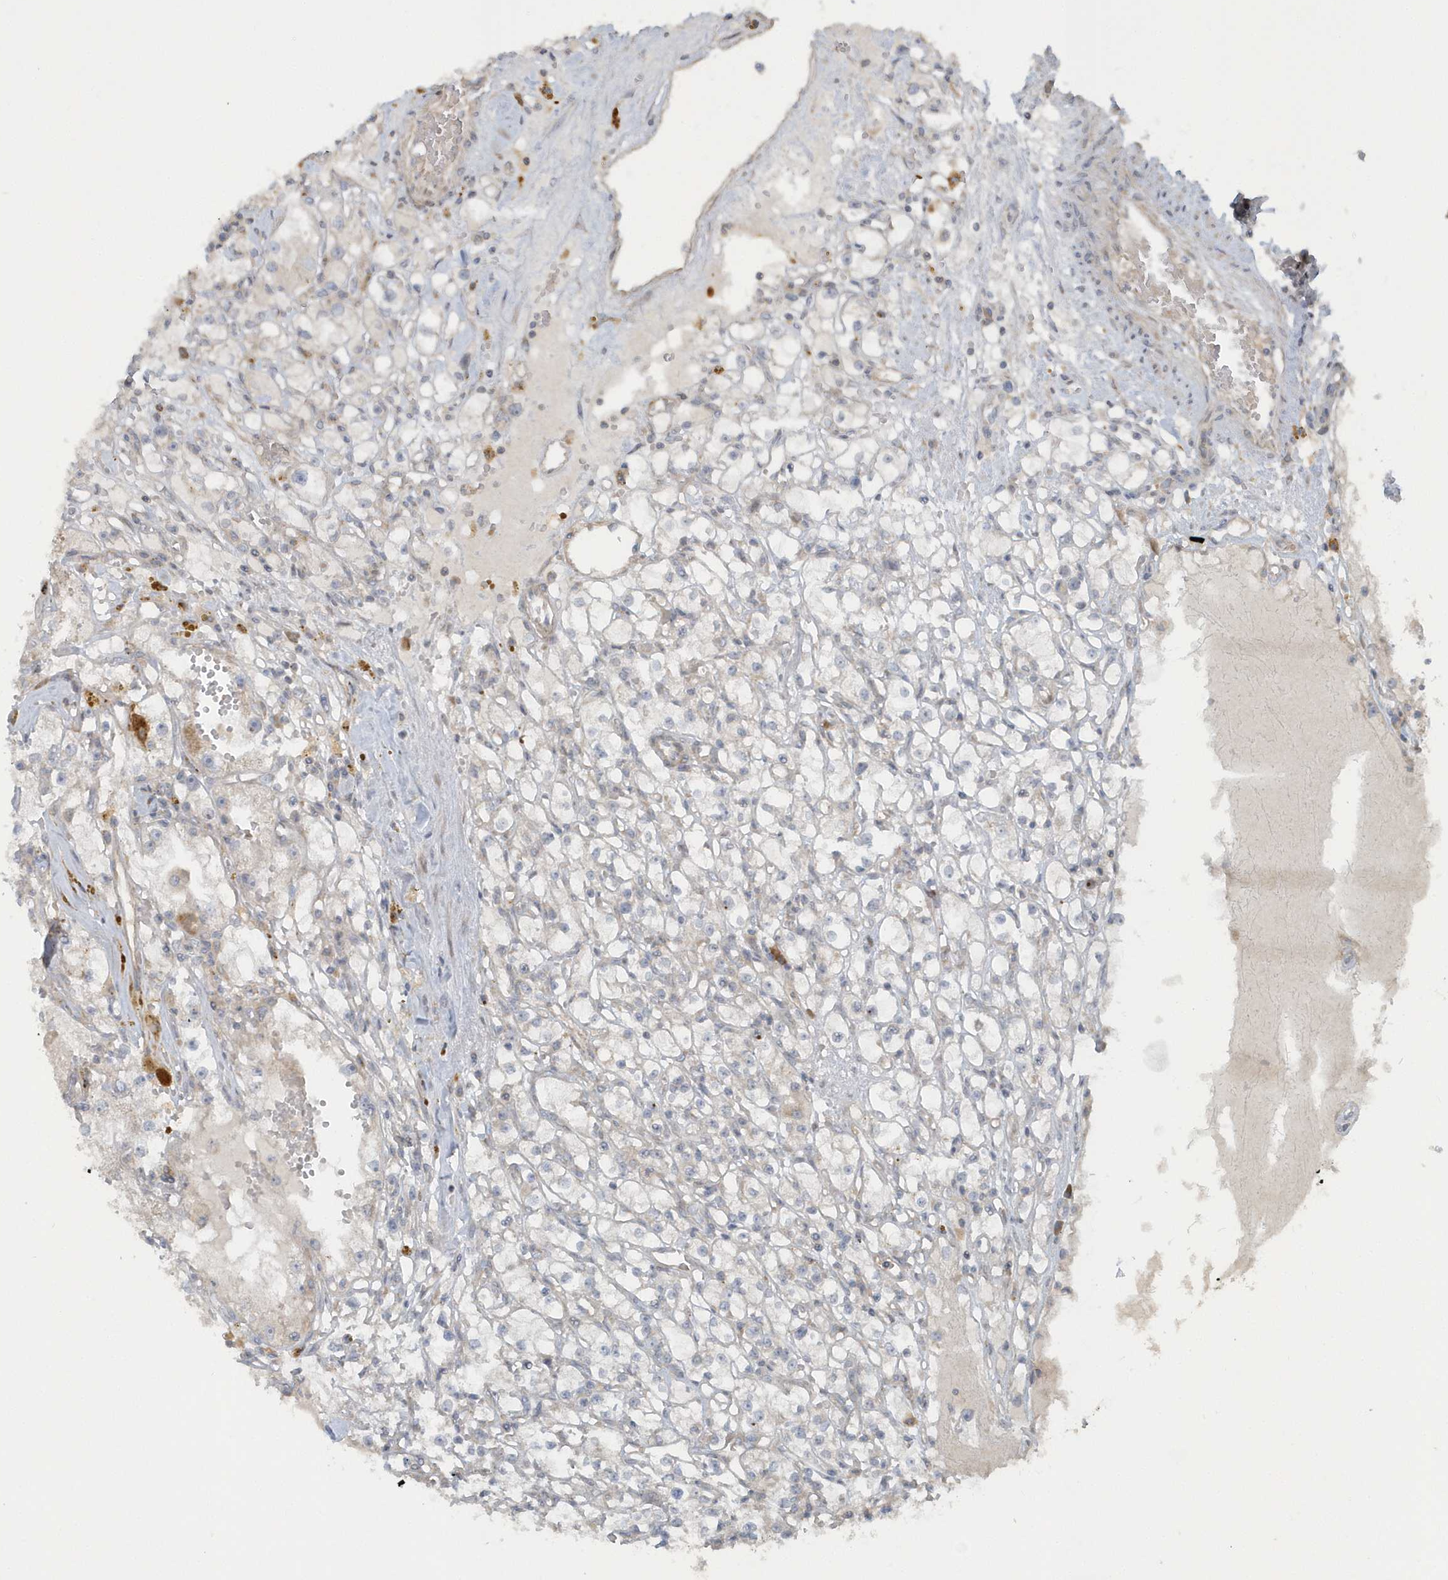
{"staining": {"intensity": "negative", "quantity": "none", "location": "none"}, "tissue": "renal cancer", "cell_type": "Tumor cells", "image_type": "cancer", "snomed": [{"axis": "morphology", "description": "Adenocarcinoma, NOS"}, {"axis": "topography", "description": "Kidney"}], "caption": "Tumor cells are negative for protein expression in human adenocarcinoma (renal).", "gene": "CNOT10", "patient": {"sex": "male", "age": 56}}